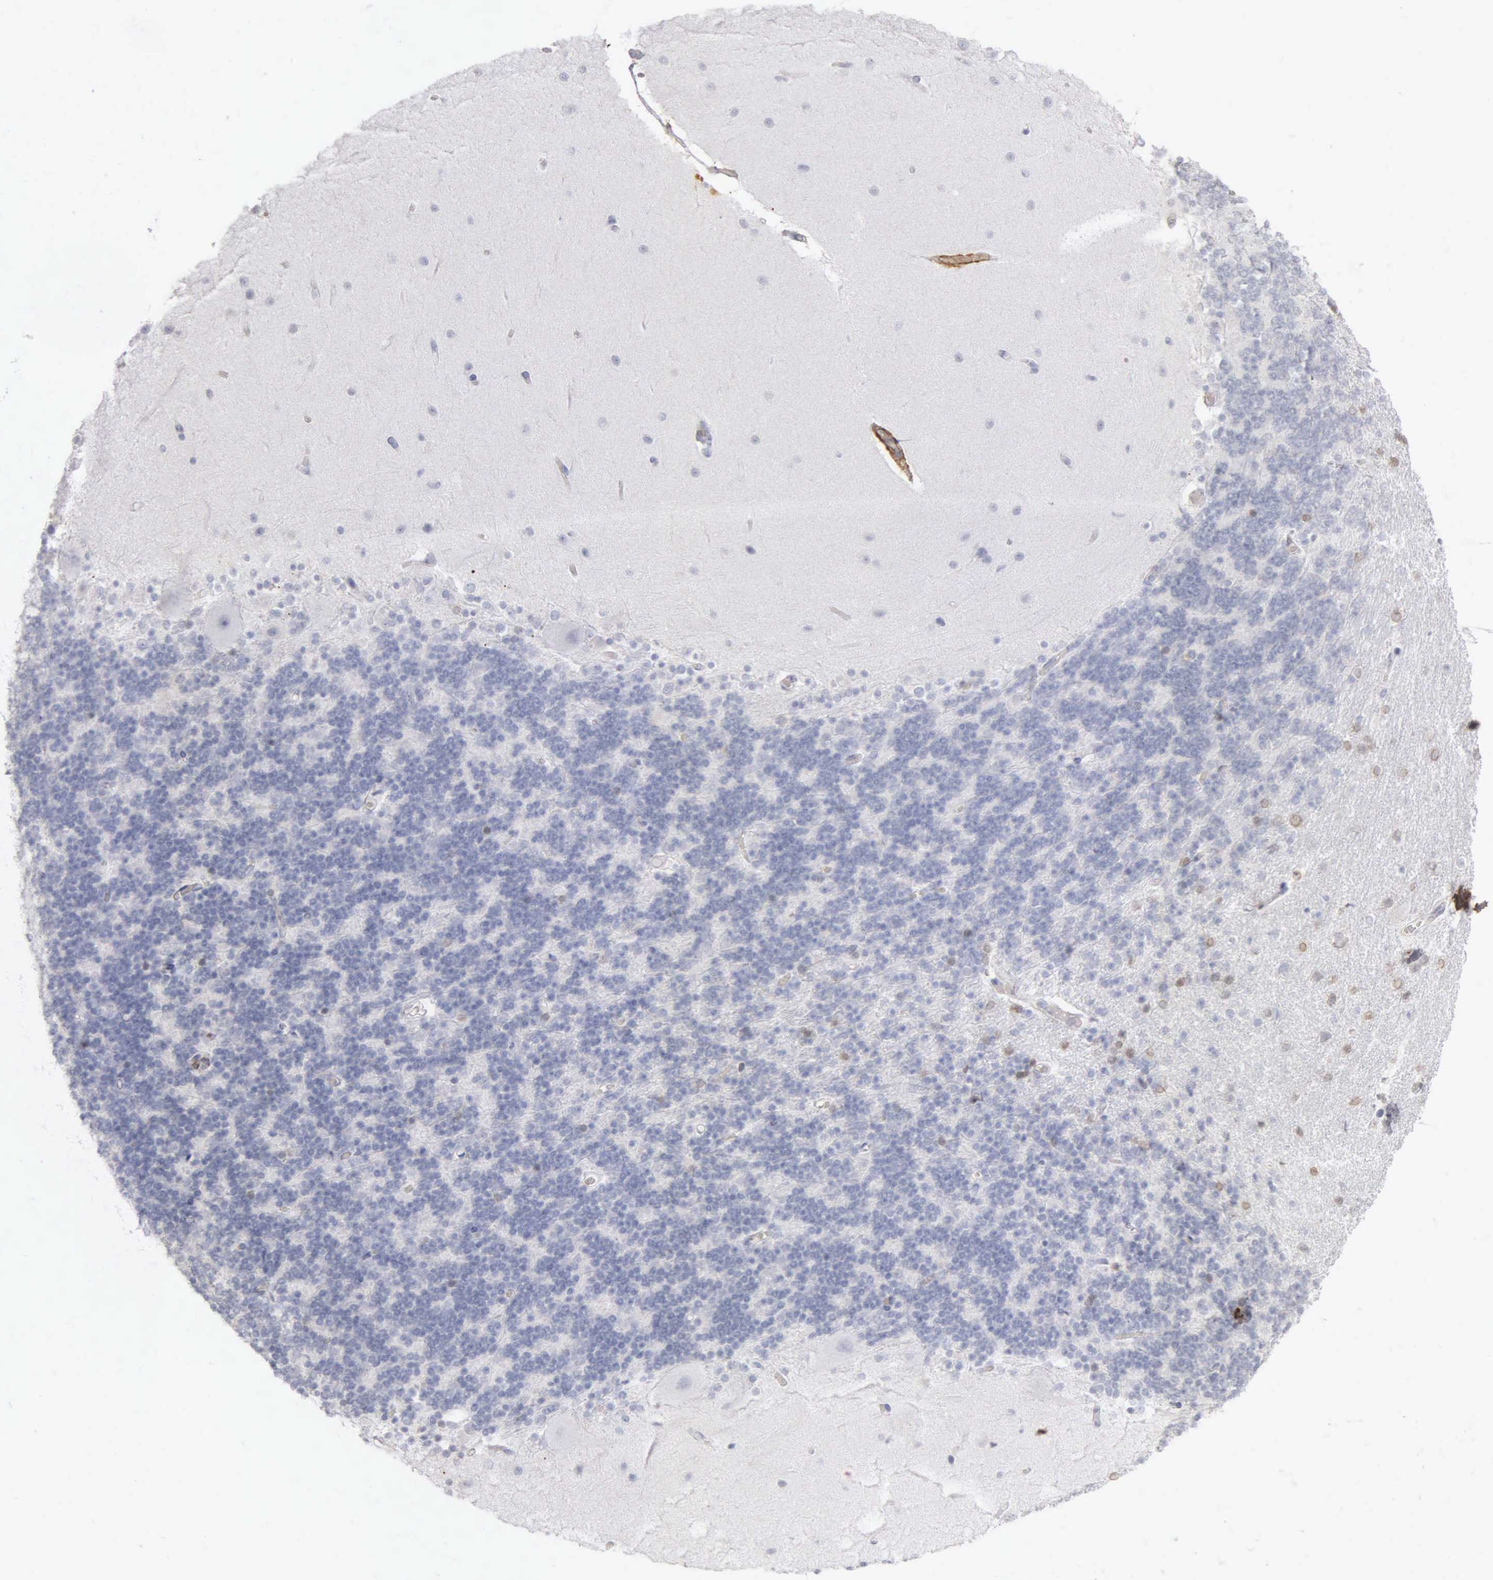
{"staining": {"intensity": "weak", "quantity": "<25%", "location": "cytoplasmic/membranous"}, "tissue": "cerebellum", "cell_type": "Cells in granular layer", "image_type": "normal", "snomed": [{"axis": "morphology", "description": "Normal tissue, NOS"}, {"axis": "topography", "description": "Cerebellum"}], "caption": "Cells in granular layer show no significant positivity in benign cerebellum.", "gene": "CNN1", "patient": {"sex": "female", "age": 54}}